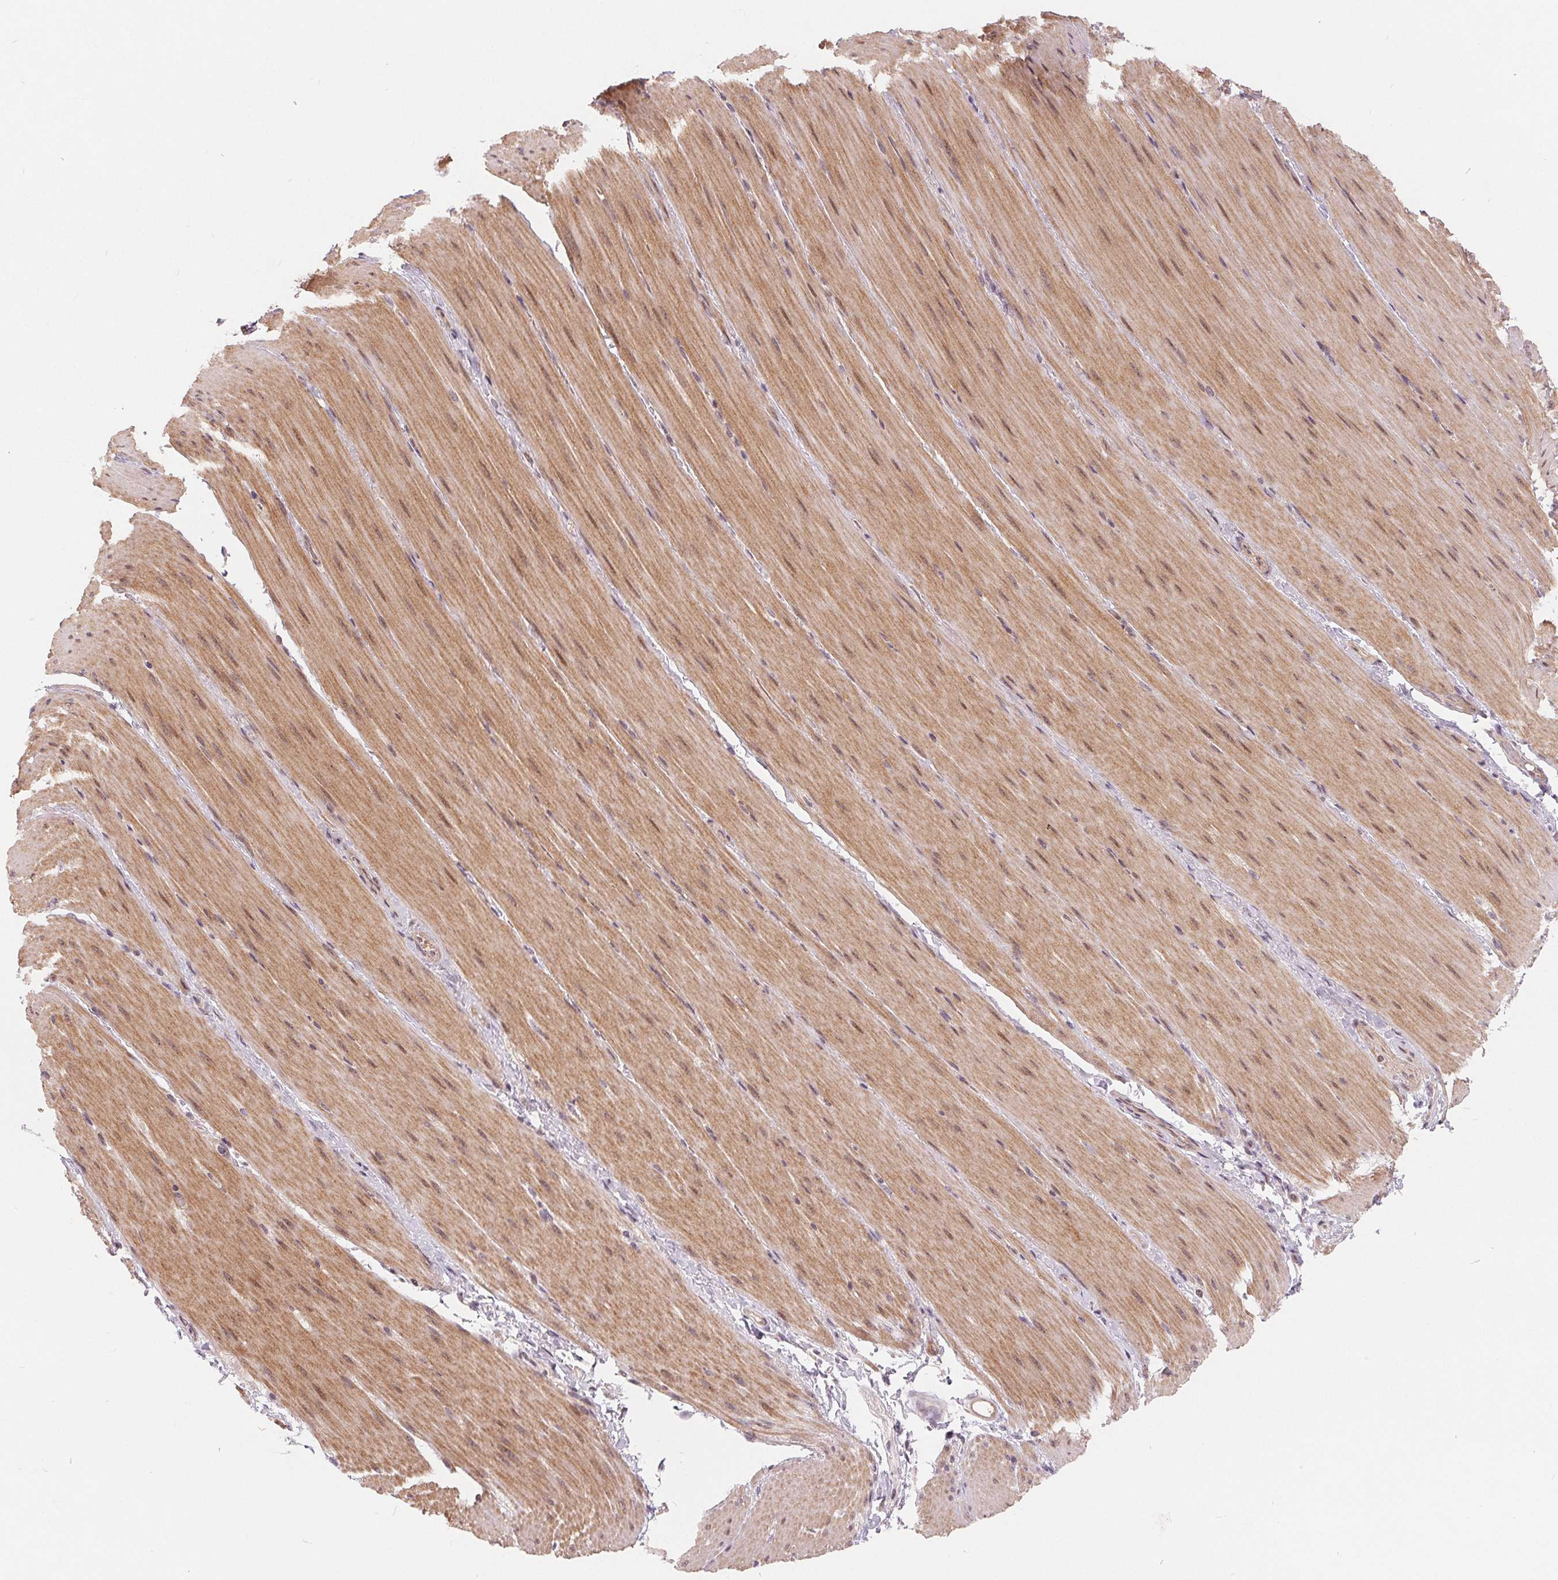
{"staining": {"intensity": "moderate", "quantity": ">75%", "location": "cytoplasmic/membranous,nuclear"}, "tissue": "smooth muscle", "cell_type": "Smooth muscle cells", "image_type": "normal", "snomed": [{"axis": "morphology", "description": "Normal tissue, NOS"}, {"axis": "topography", "description": "Smooth muscle"}, {"axis": "topography", "description": "Colon"}], "caption": "Immunohistochemistry (DAB (3,3'-diaminobenzidine)) staining of normal human smooth muscle reveals moderate cytoplasmic/membranous,nuclear protein staining in about >75% of smooth muscle cells. Using DAB (brown) and hematoxylin (blue) stains, captured at high magnification using brightfield microscopy.", "gene": "NRG2", "patient": {"sex": "male", "age": 73}}